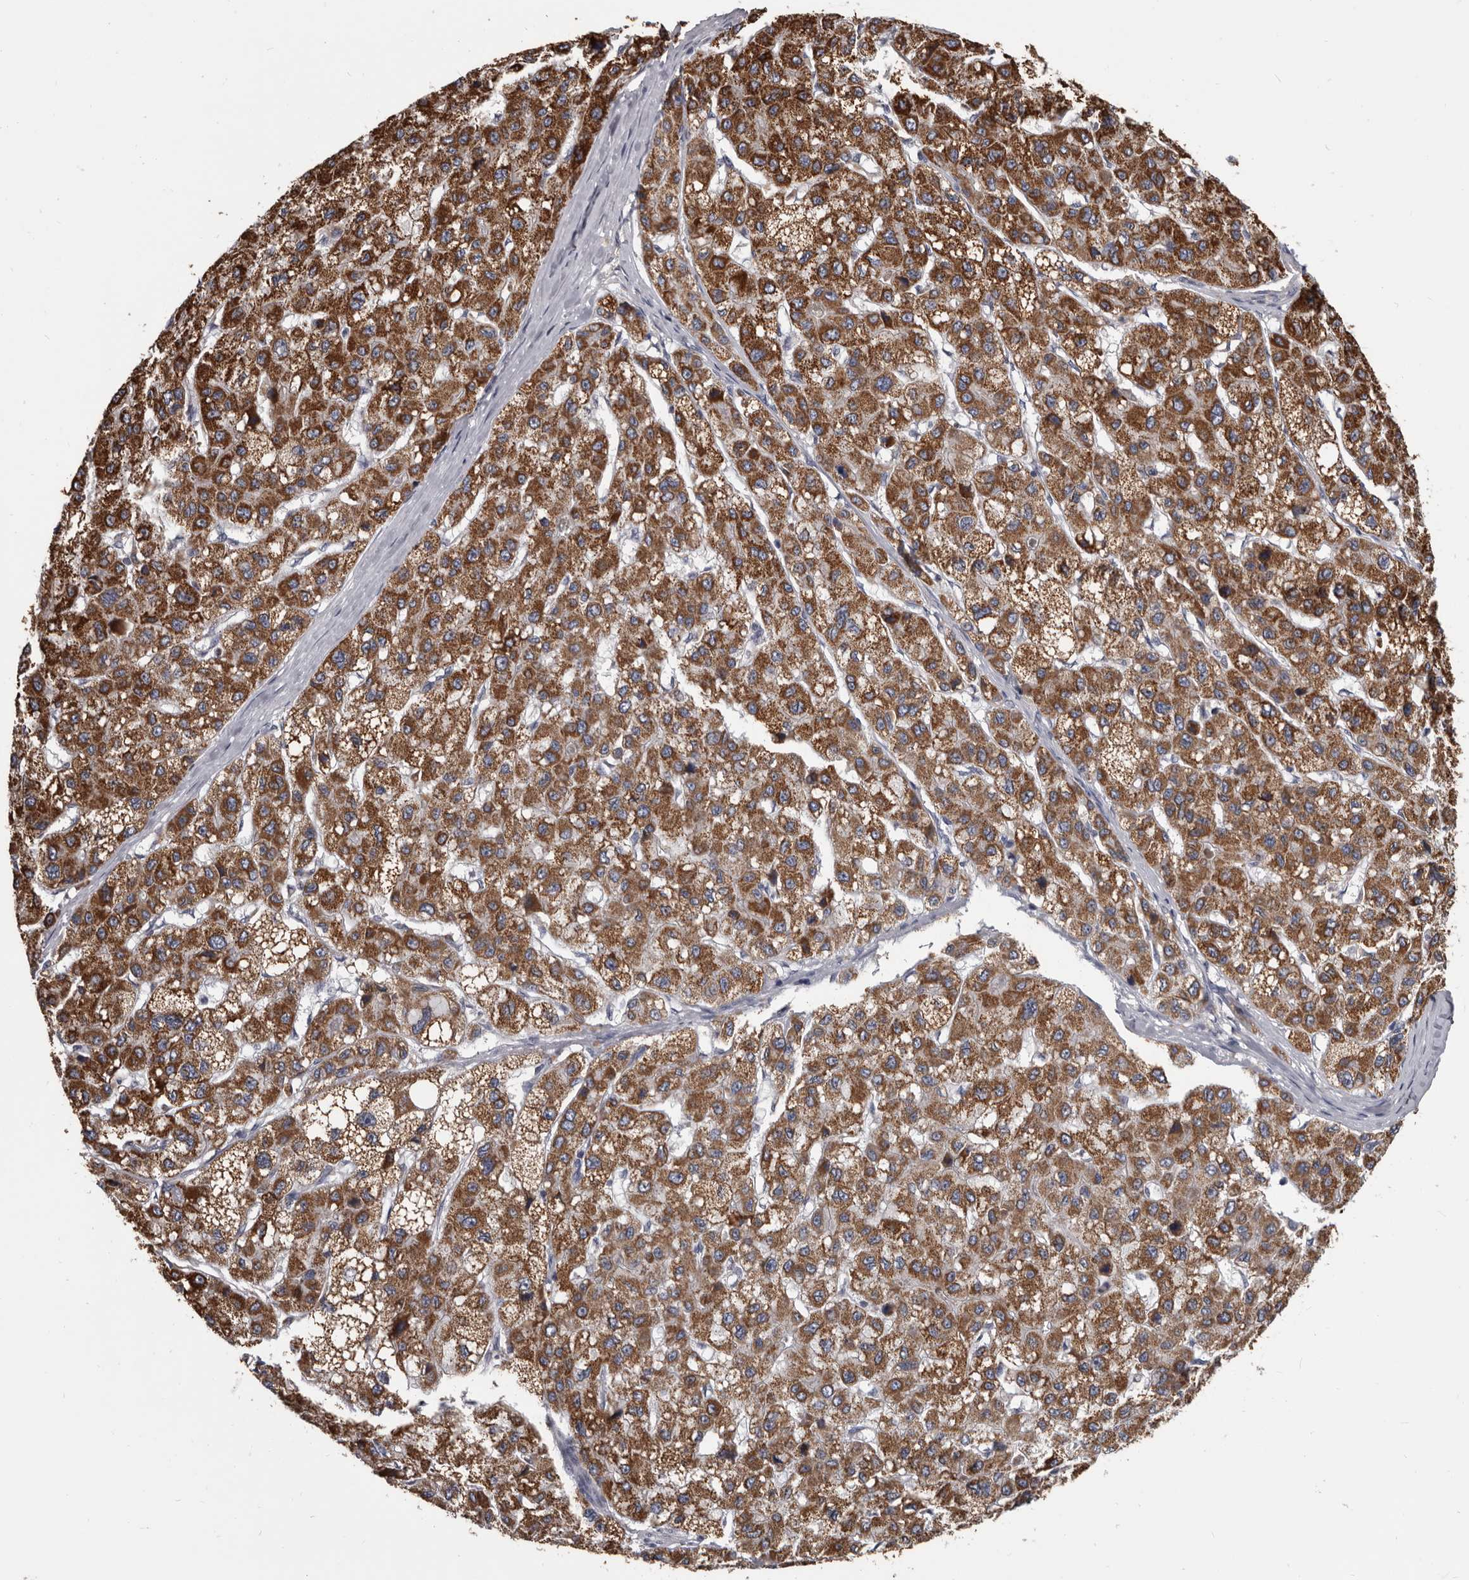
{"staining": {"intensity": "strong", "quantity": ">75%", "location": "cytoplasmic/membranous"}, "tissue": "liver cancer", "cell_type": "Tumor cells", "image_type": "cancer", "snomed": [{"axis": "morphology", "description": "Carcinoma, Hepatocellular, NOS"}, {"axis": "topography", "description": "Liver"}], "caption": "Immunohistochemistry (IHC) of human liver cancer (hepatocellular carcinoma) demonstrates high levels of strong cytoplasmic/membranous staining in approximately >75% of tumor cells.", "gene": "ALDH5A1", "patient": {"sex": "male", "age": 80}}